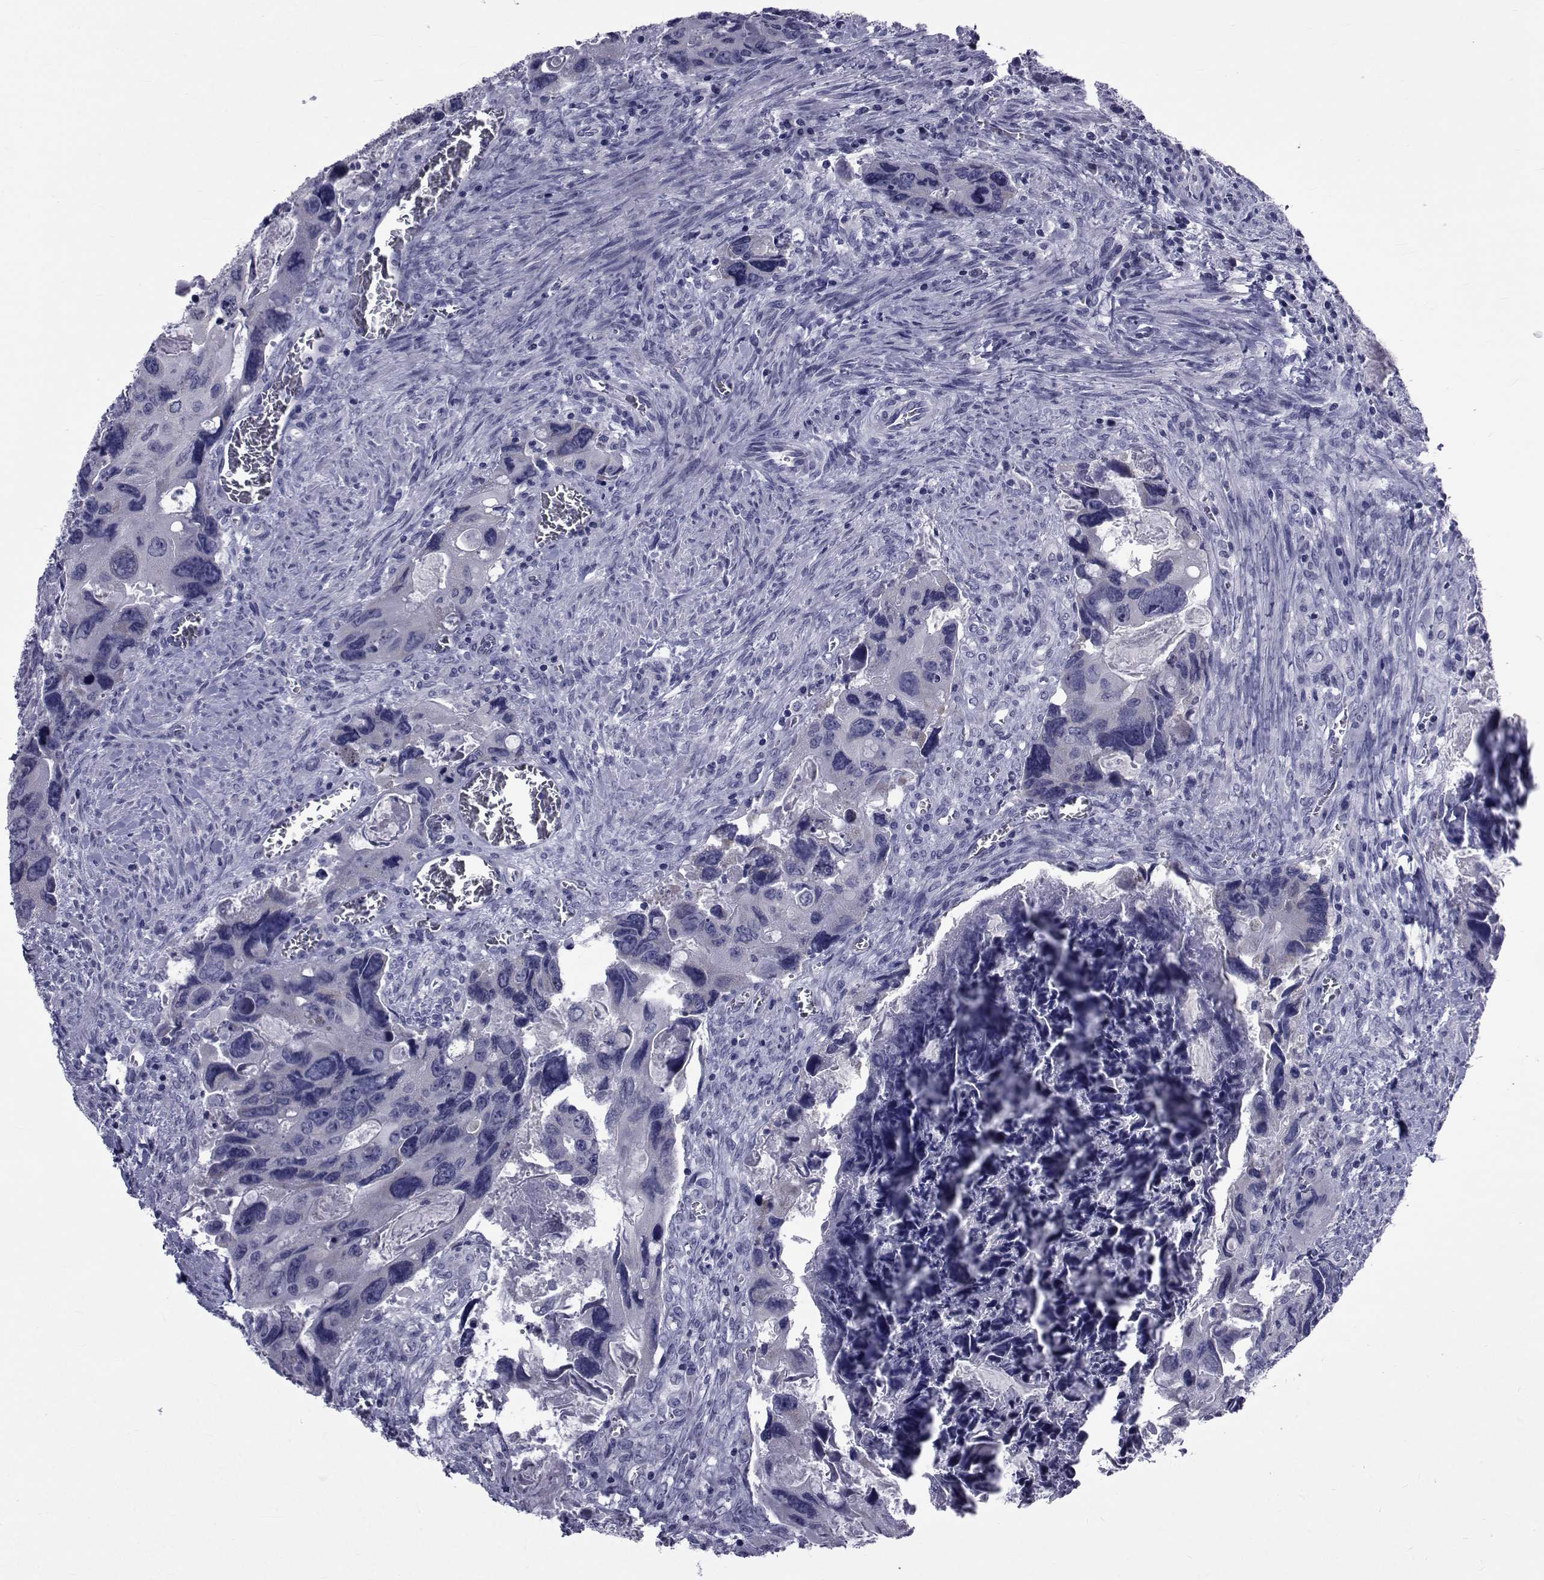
{"staining": {"intensity": "negative", "quantity": "none", "location": "none"}, "tissue": "colorectal cancer", "cell_type": "Tumor cells", "image_type": "cancer", "snomed": [{"axis": "morphology", "description": "Adenocarcinoma, NOS"}, {"axis": "topography", "description": "Rectum"}], "caption": "This is an immunohistochemistry micrograph of human colorectal cancer. There is no positivity in tumor cells.", "gene": "GKAP1", "patient": {"sex": "male", "age": 62}}